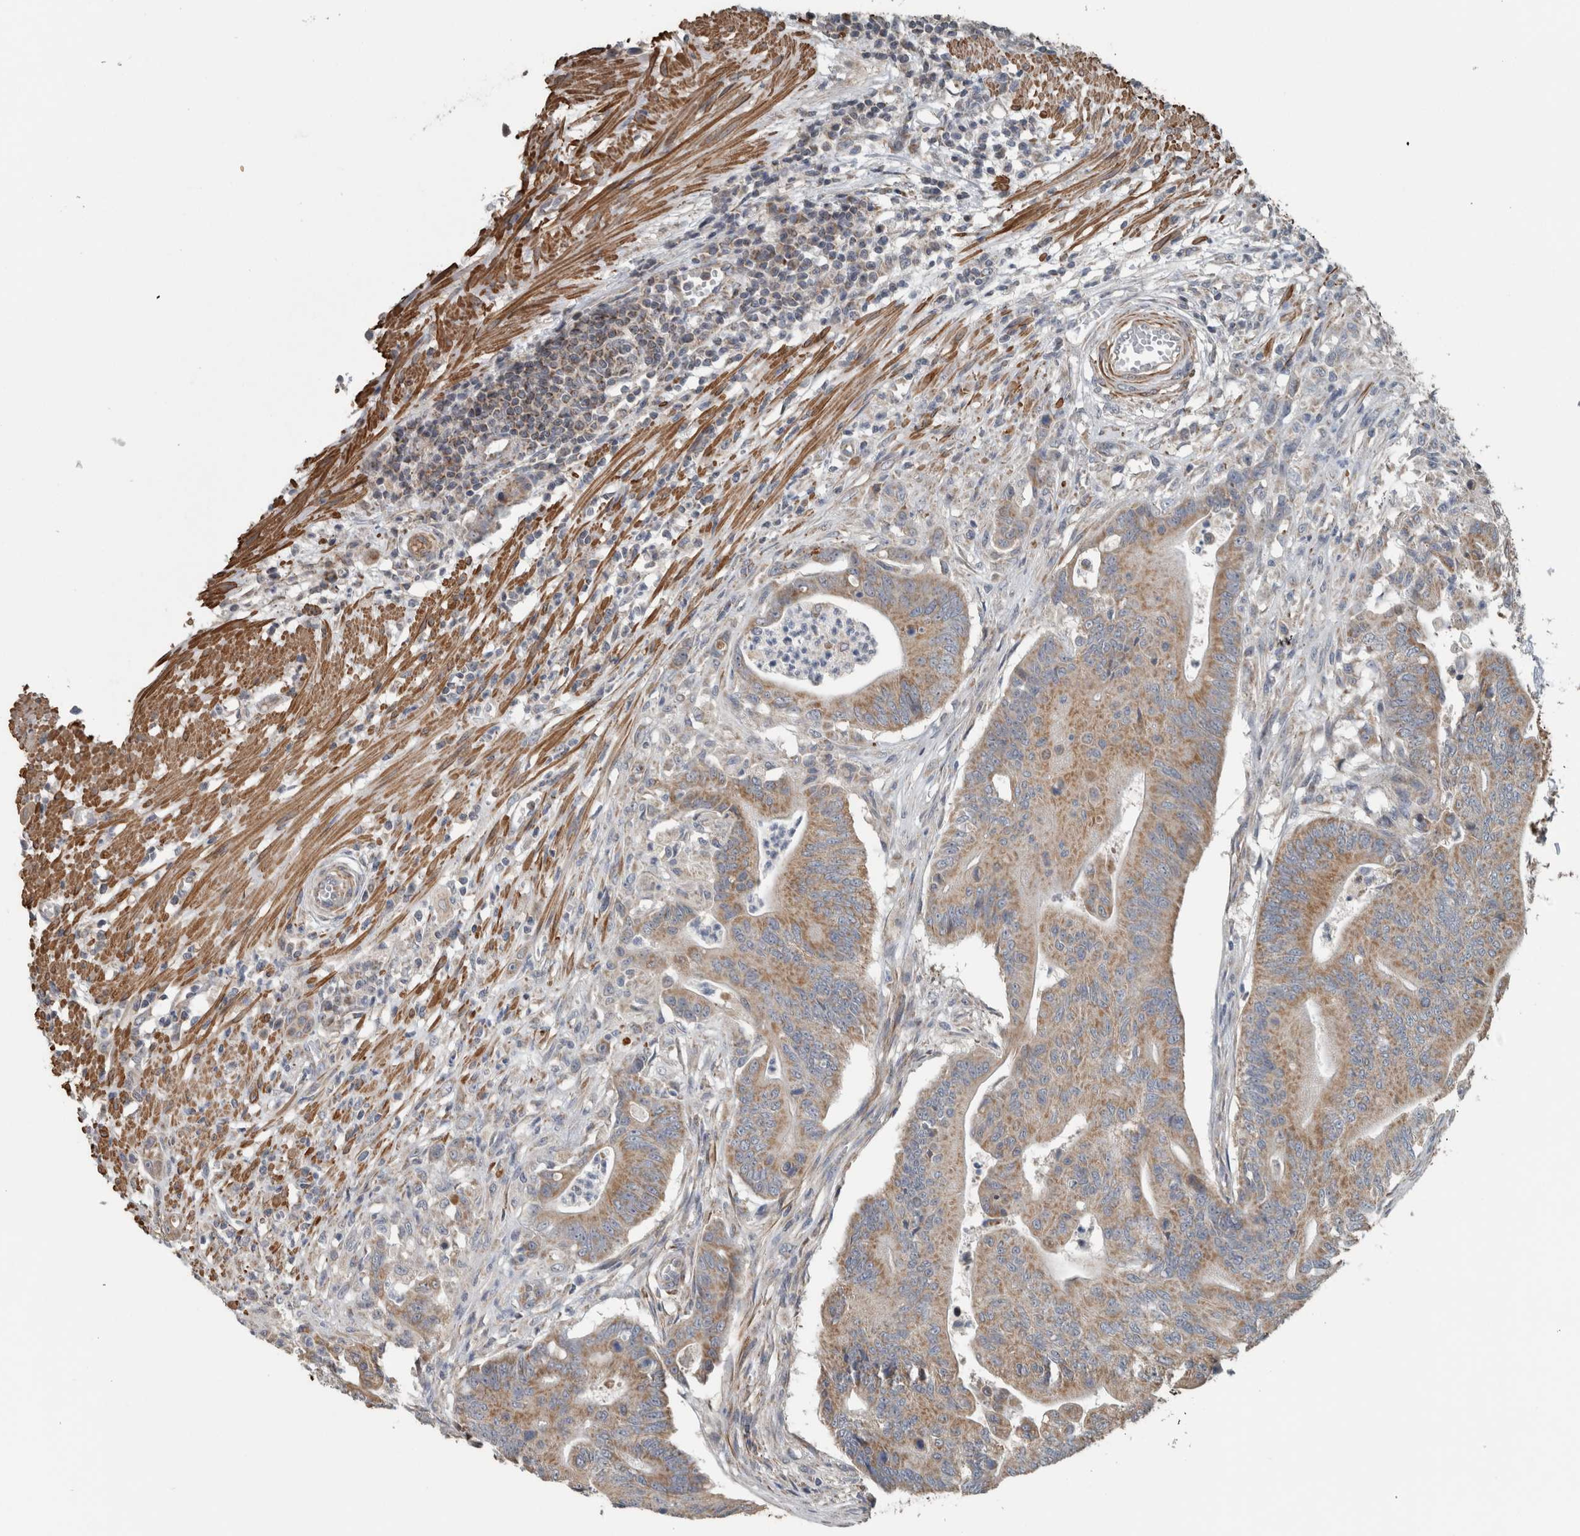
{"staining": {"intensity": "moderate", "quantity": ">75%", "location": "cytoplasmic/membranous"}, "tissue": "colorectal cancer", "cell_type": "Tumor cells", "image_type": "cancer", "snomed": [{"axis": "morphology", "description": "Adenoma, NOS"}, {"axis": "morphology", "description": "Adenocarcinoma, NOS"}, {"axis": "topography", "description": "Colon"}], "caption": "A brown stain shows moderate cytoplasmic/membranous expression of a protein in human adenoma (colorectal) tumor cells.", "gene": "ARMC1", "patient": {"sex": "male", "age": 79}}